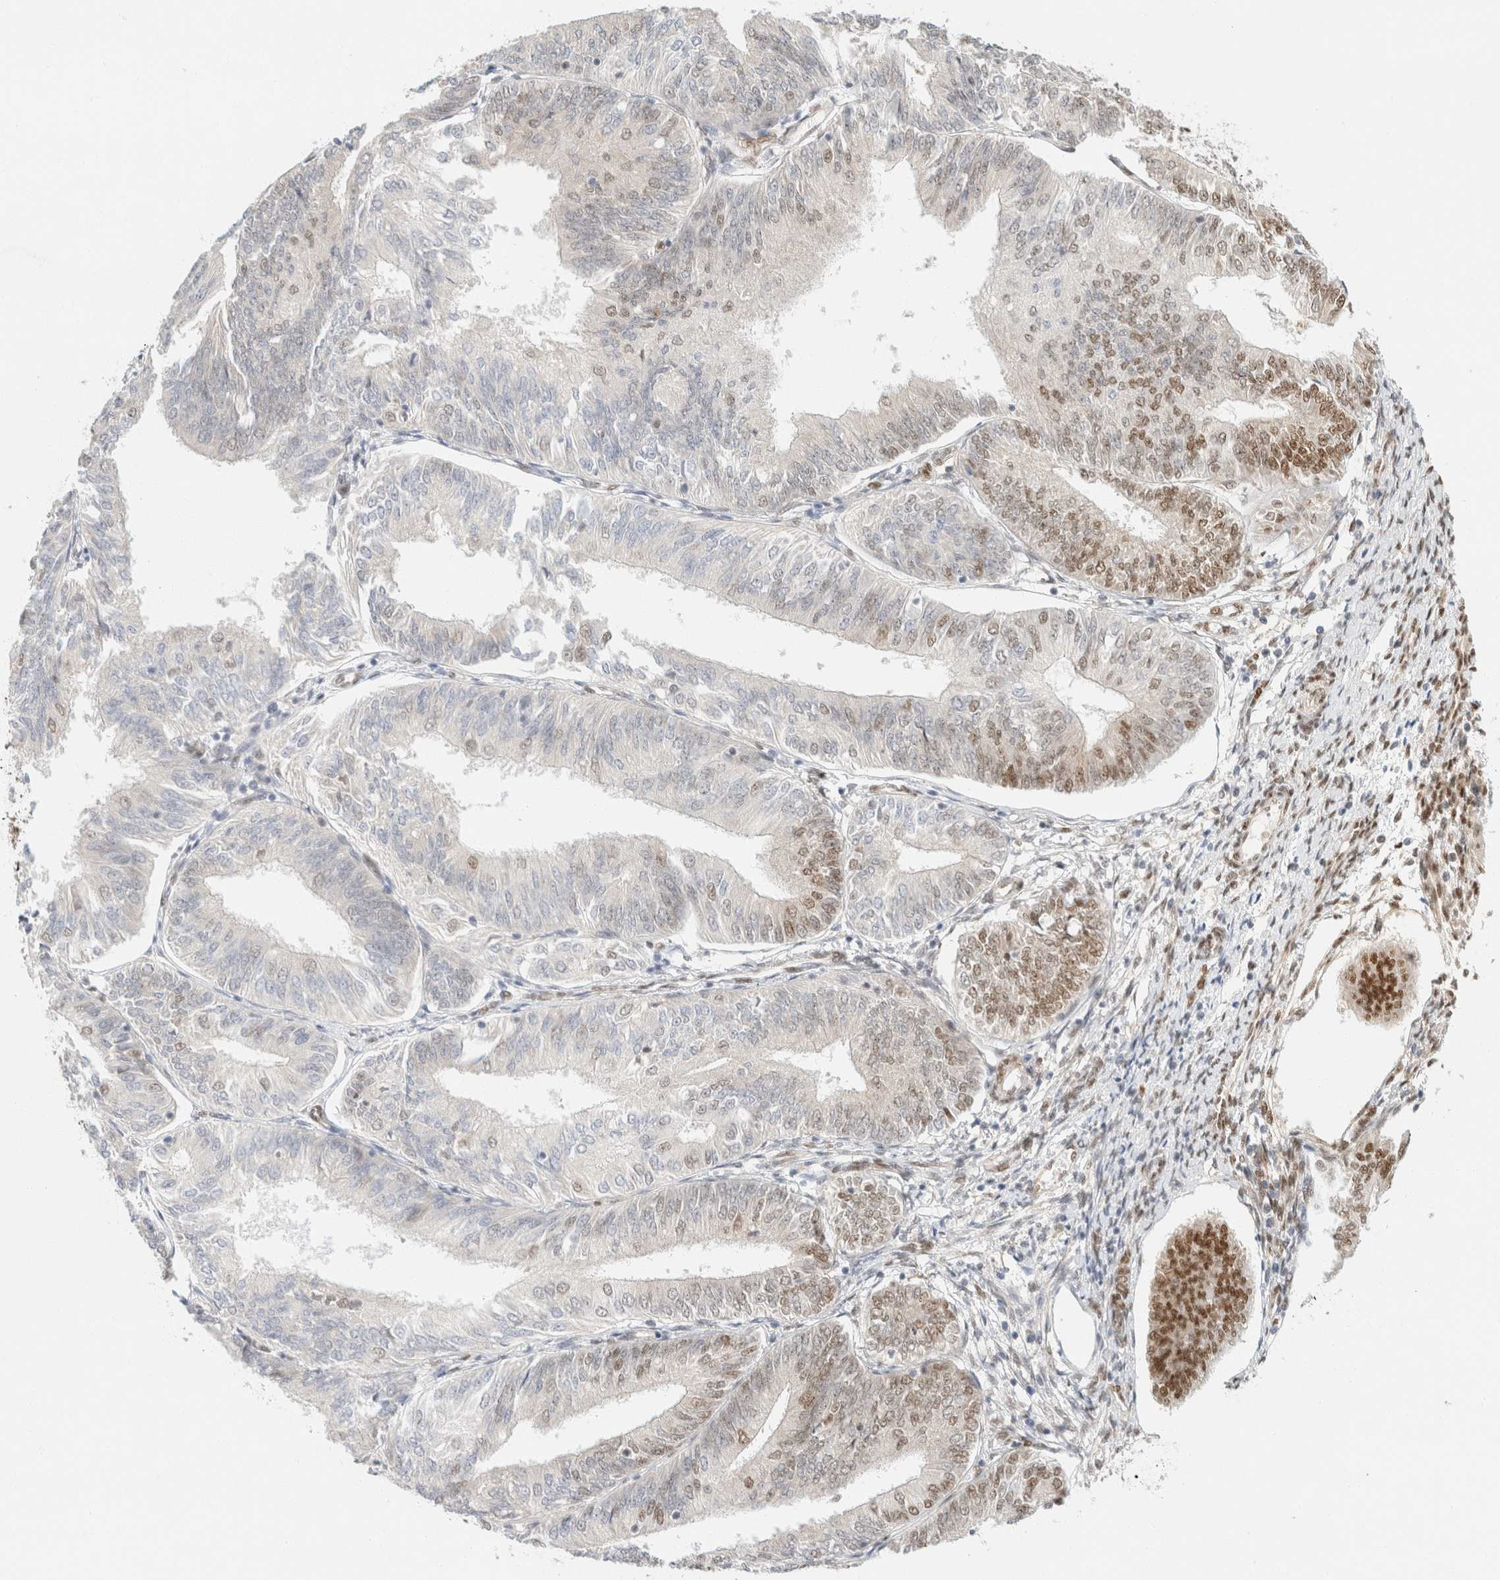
{"staining": {"intensity": "moderate", "quantity": "25%-75%", "location": "nuclear"}, "tissue": "endometrial cancer", "cell_type": "Tumor cells", "image_type": "cancer", "snomed": [{"axis": "morphology", "description": "Adenocarcinoma, NOS"}, {"axis": "topography", "description": "Endometrium"}], "caption": "The immunohistochemical stain highlights moderate nuclear staining in tumor cells of adenocarcinoma (endometrial) tissue.", "gene": "ZNF768", "patient": {"sex": "female", "age": 58}}